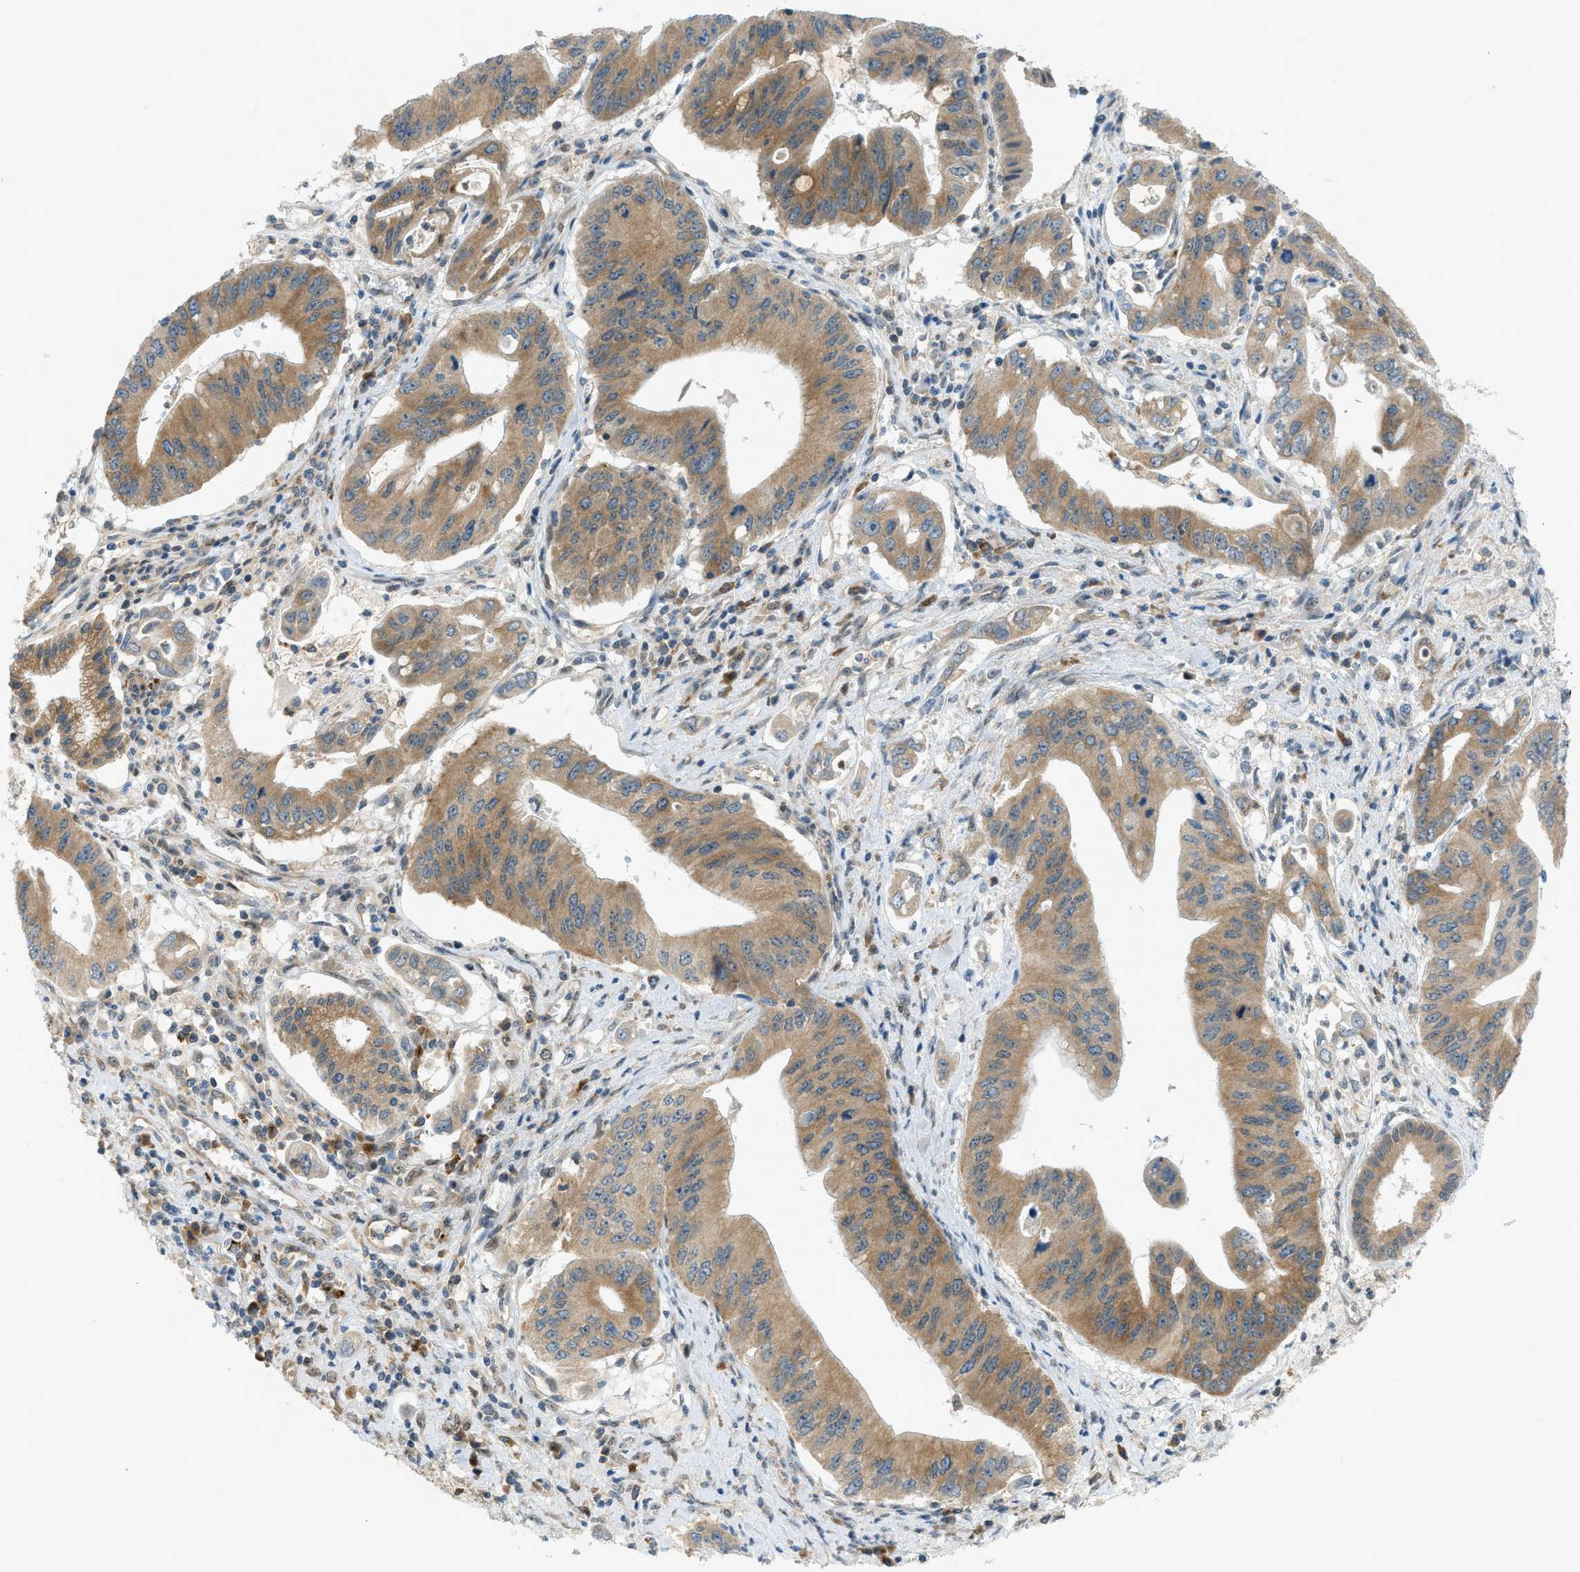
{"staining": {"intensity": "moderate", "quantity": ">75%", "location": "cytoplasmic/membranous"}, "tissue": "pancreatic cancer", "cell_type": "Tumor cells", "image_type": "cancer", "snomed": [{"axis": "morphology", "description": "Adenocarcinoma, NOS"}, {"axis": "topography", "description": "Pancreas"}], "caption": "This image shows IHC staining of adenocarcinoma (pancreatic), with medium moderate cytoplasmic/membranous staining in approximately >75% of tumor cells.", "gene": "DYRK1A", "patient": {"sex": "female", "age": 73}}